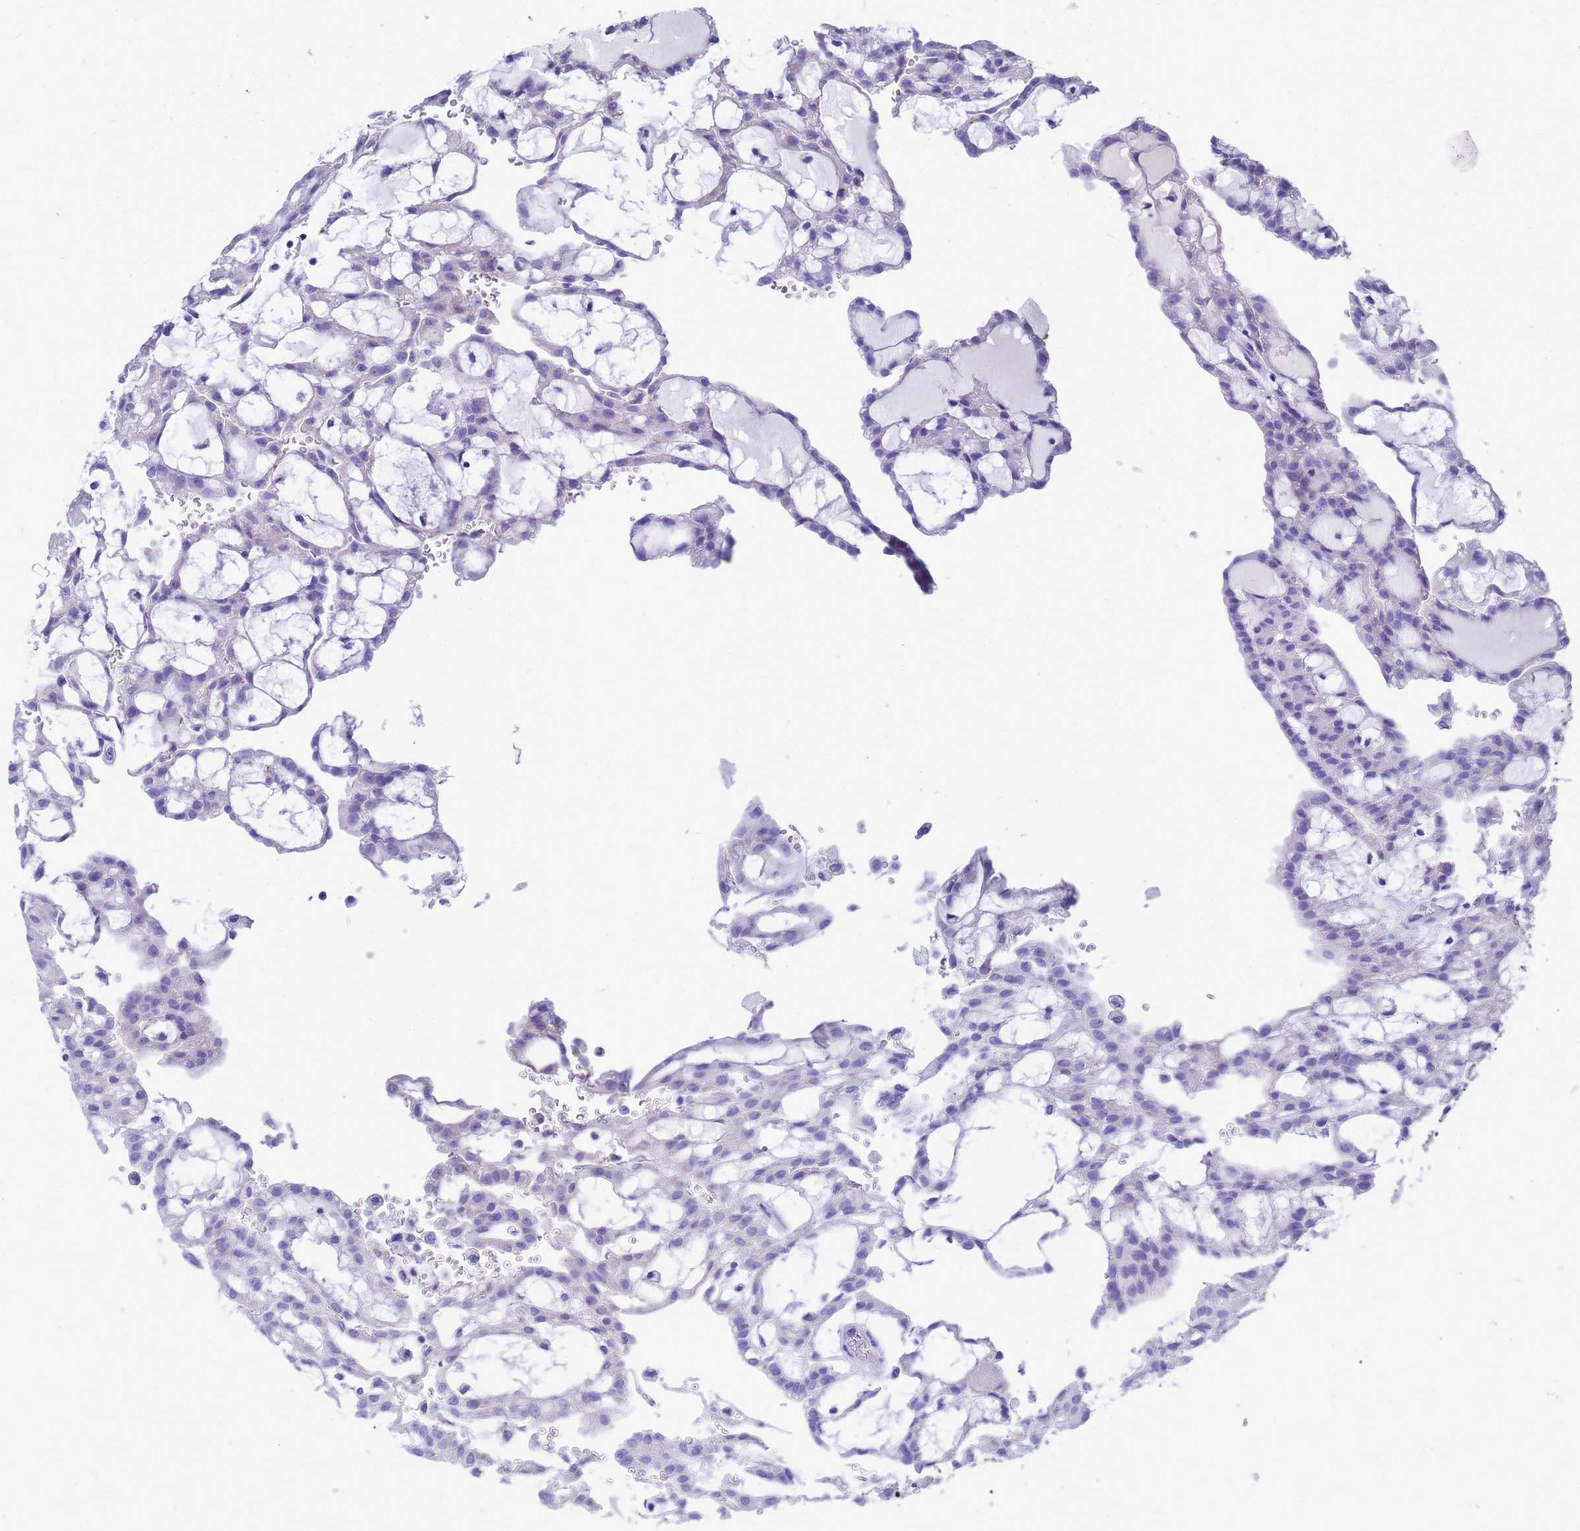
{"staining": {"intensity": "negative", "quantity": "none", "location": "none"}, "tissue": "renal cancer", "cell_type": "Tumor cells", "image_type": "cancer", "snomed": [{"axis": "morphology", "description": "Adenocarcinoma, NOS"}, {"axis": "topography", "description": "Kidney"}], "caption": "The histopathology image exhibits no staining of tumor cells in renal adenocarcinoma.", "gene": "OR52E2", "patient": {"sex": "male", "age": 63}}